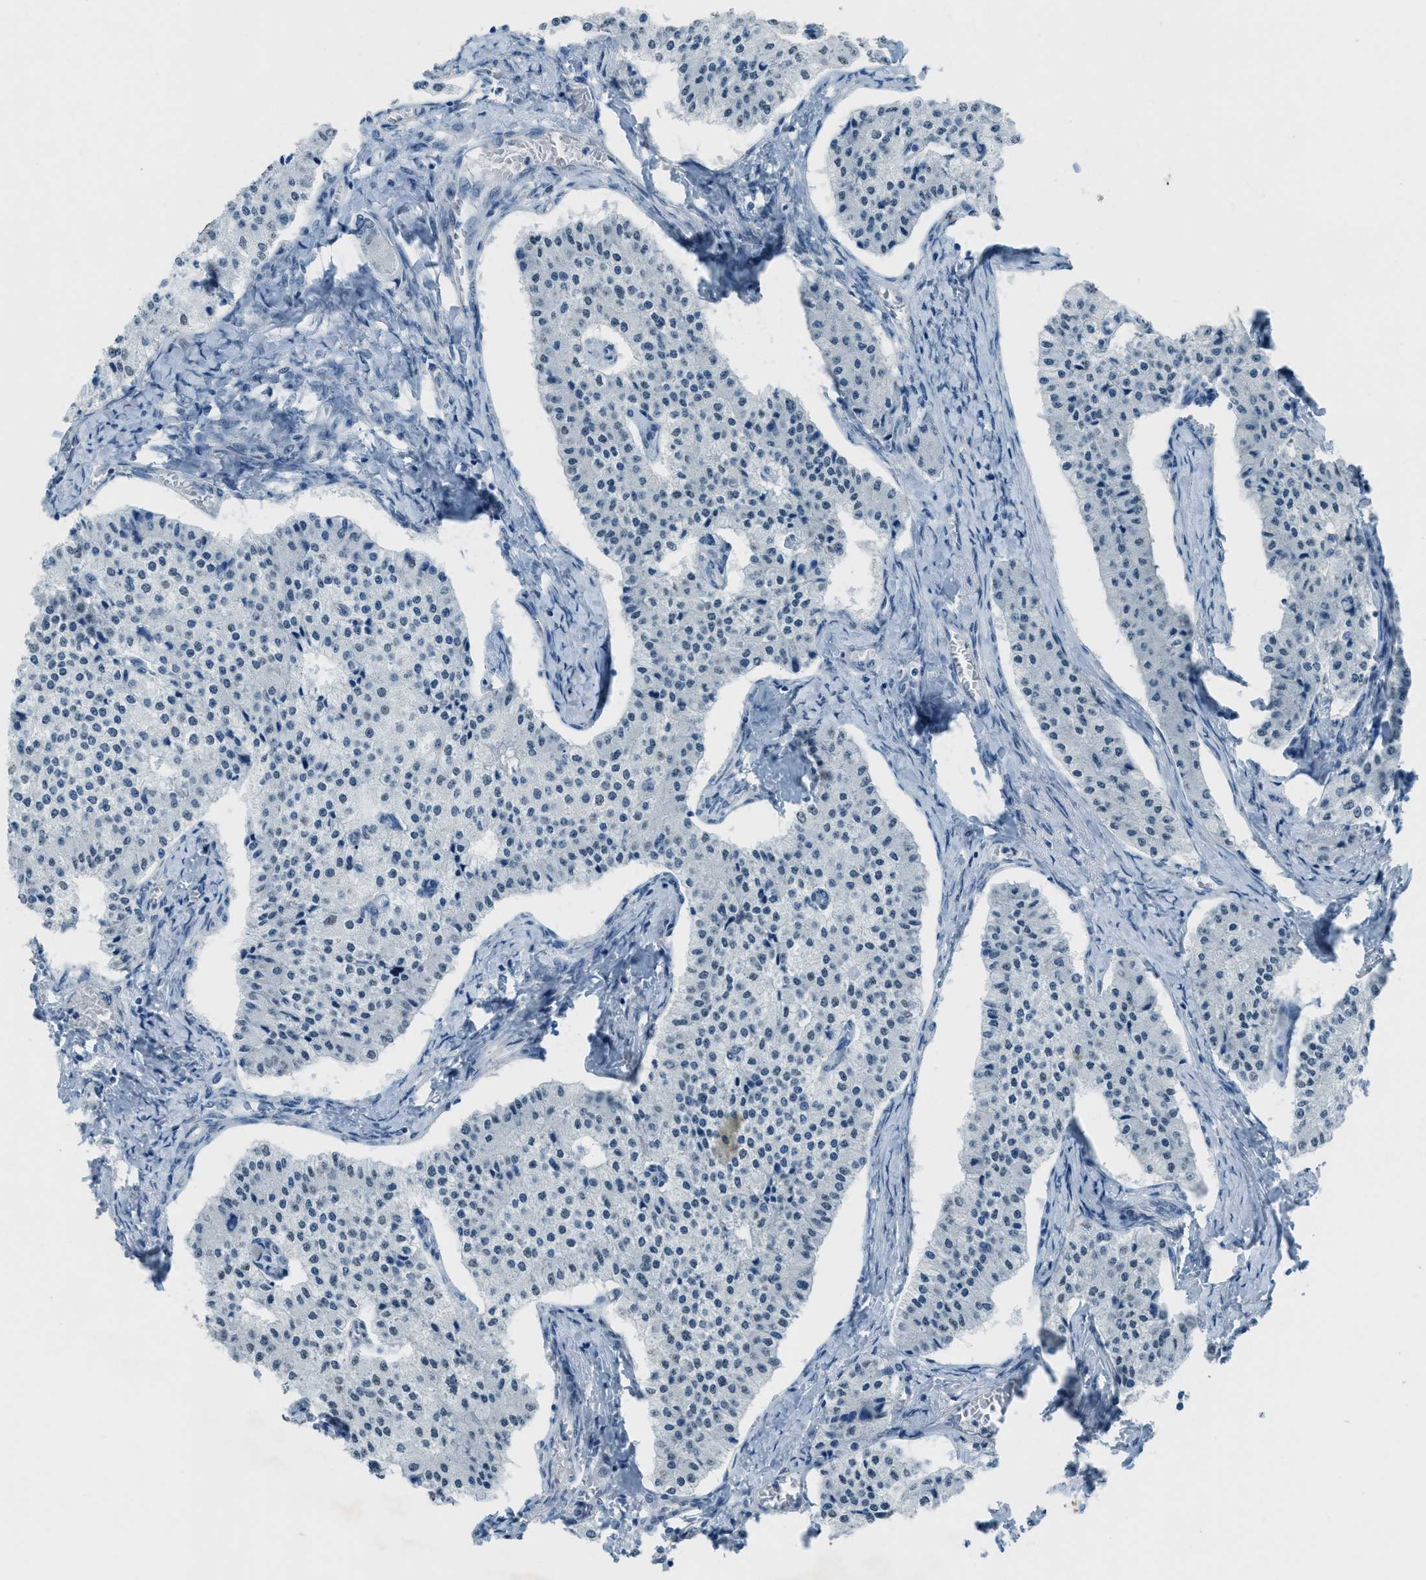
{"staining": {"intensity": "negative", "quantity": "none", "location": "none"}, "tissue": "carcinoid", "cell_type": "Tumor cells", "image_type": "cancer", "snomed": [{"axis": "morphology", "description": "Carcinoid, malignant, NOS"}, {"axis": "topography", "description": "Colon"}], "caption": "Protein analysis of carcinoid displays no significant staining in tumor cells.", "gene": "TTC13", "patient": {"sex": "female", "age": 52}}